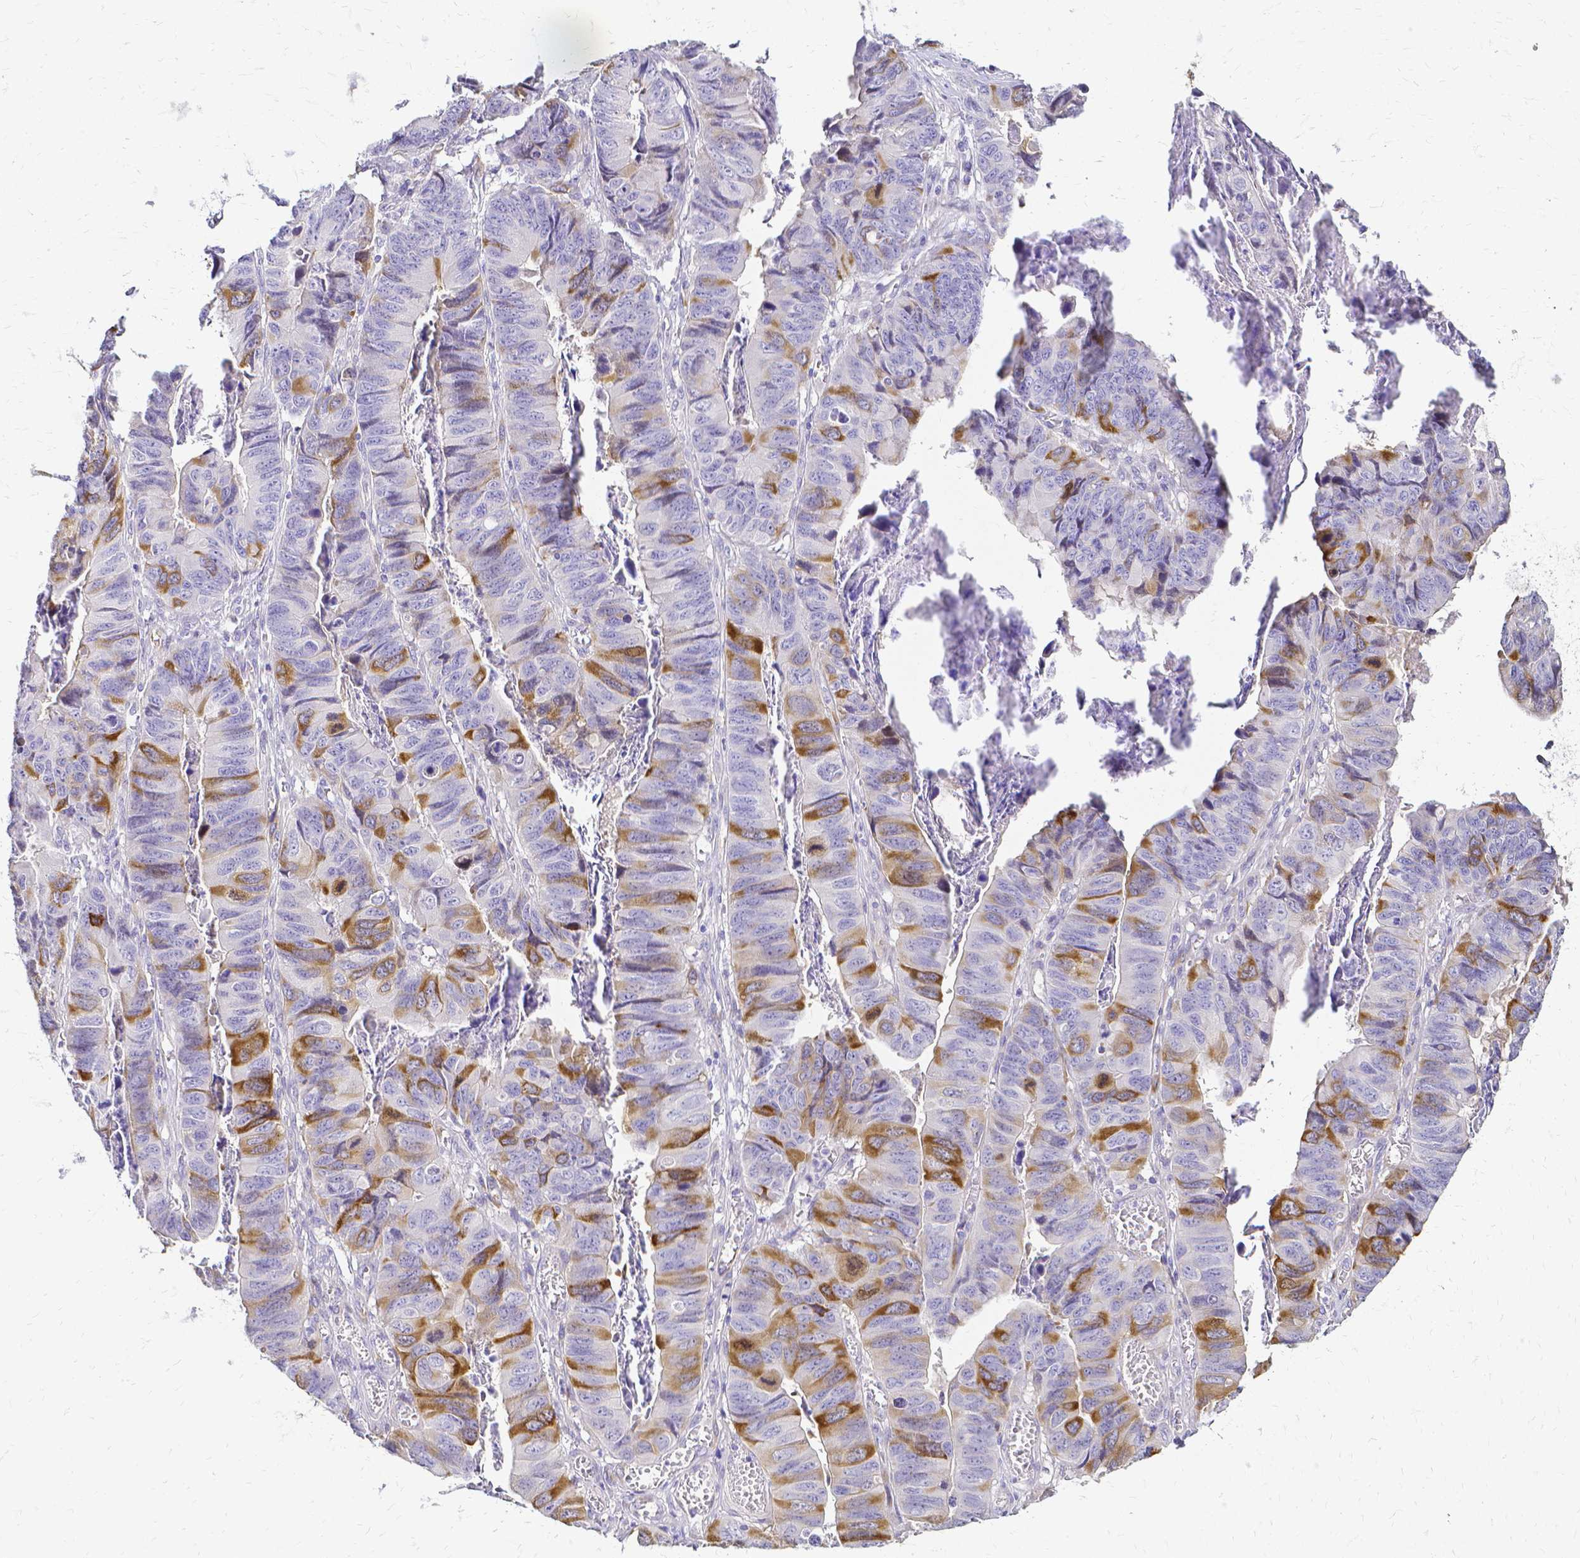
{"staining": {"intensity": "moderate", "quantity": "25%-75%", "location": "cytoplasmic/membranous"}, "tissue": "stomach cancer", "cell_type": "Tumor cells", "image_type": "cancer", "snomed": [{"axis": "morphology", "description": "Adenocarcinoma, NOS"}, {"axis": "topography", "description": "Stomach, lower"}], "caption": "IHC staining of stomach adenocarcinoma, which exhibits medium levels of moderate cytoplasmic/membranous positivity in approximately 25%-75% of tumor cells indicating moderate cytoplasmic/membranous protein positivity. The staining was performed using DAB (3,3'-diaminobenzidine) (brown) for protein detection and nuclei were counterstained in hematoxylin (blue).", "gene": "CCNB1", "patient": {"sex": "male", "age": 77}}